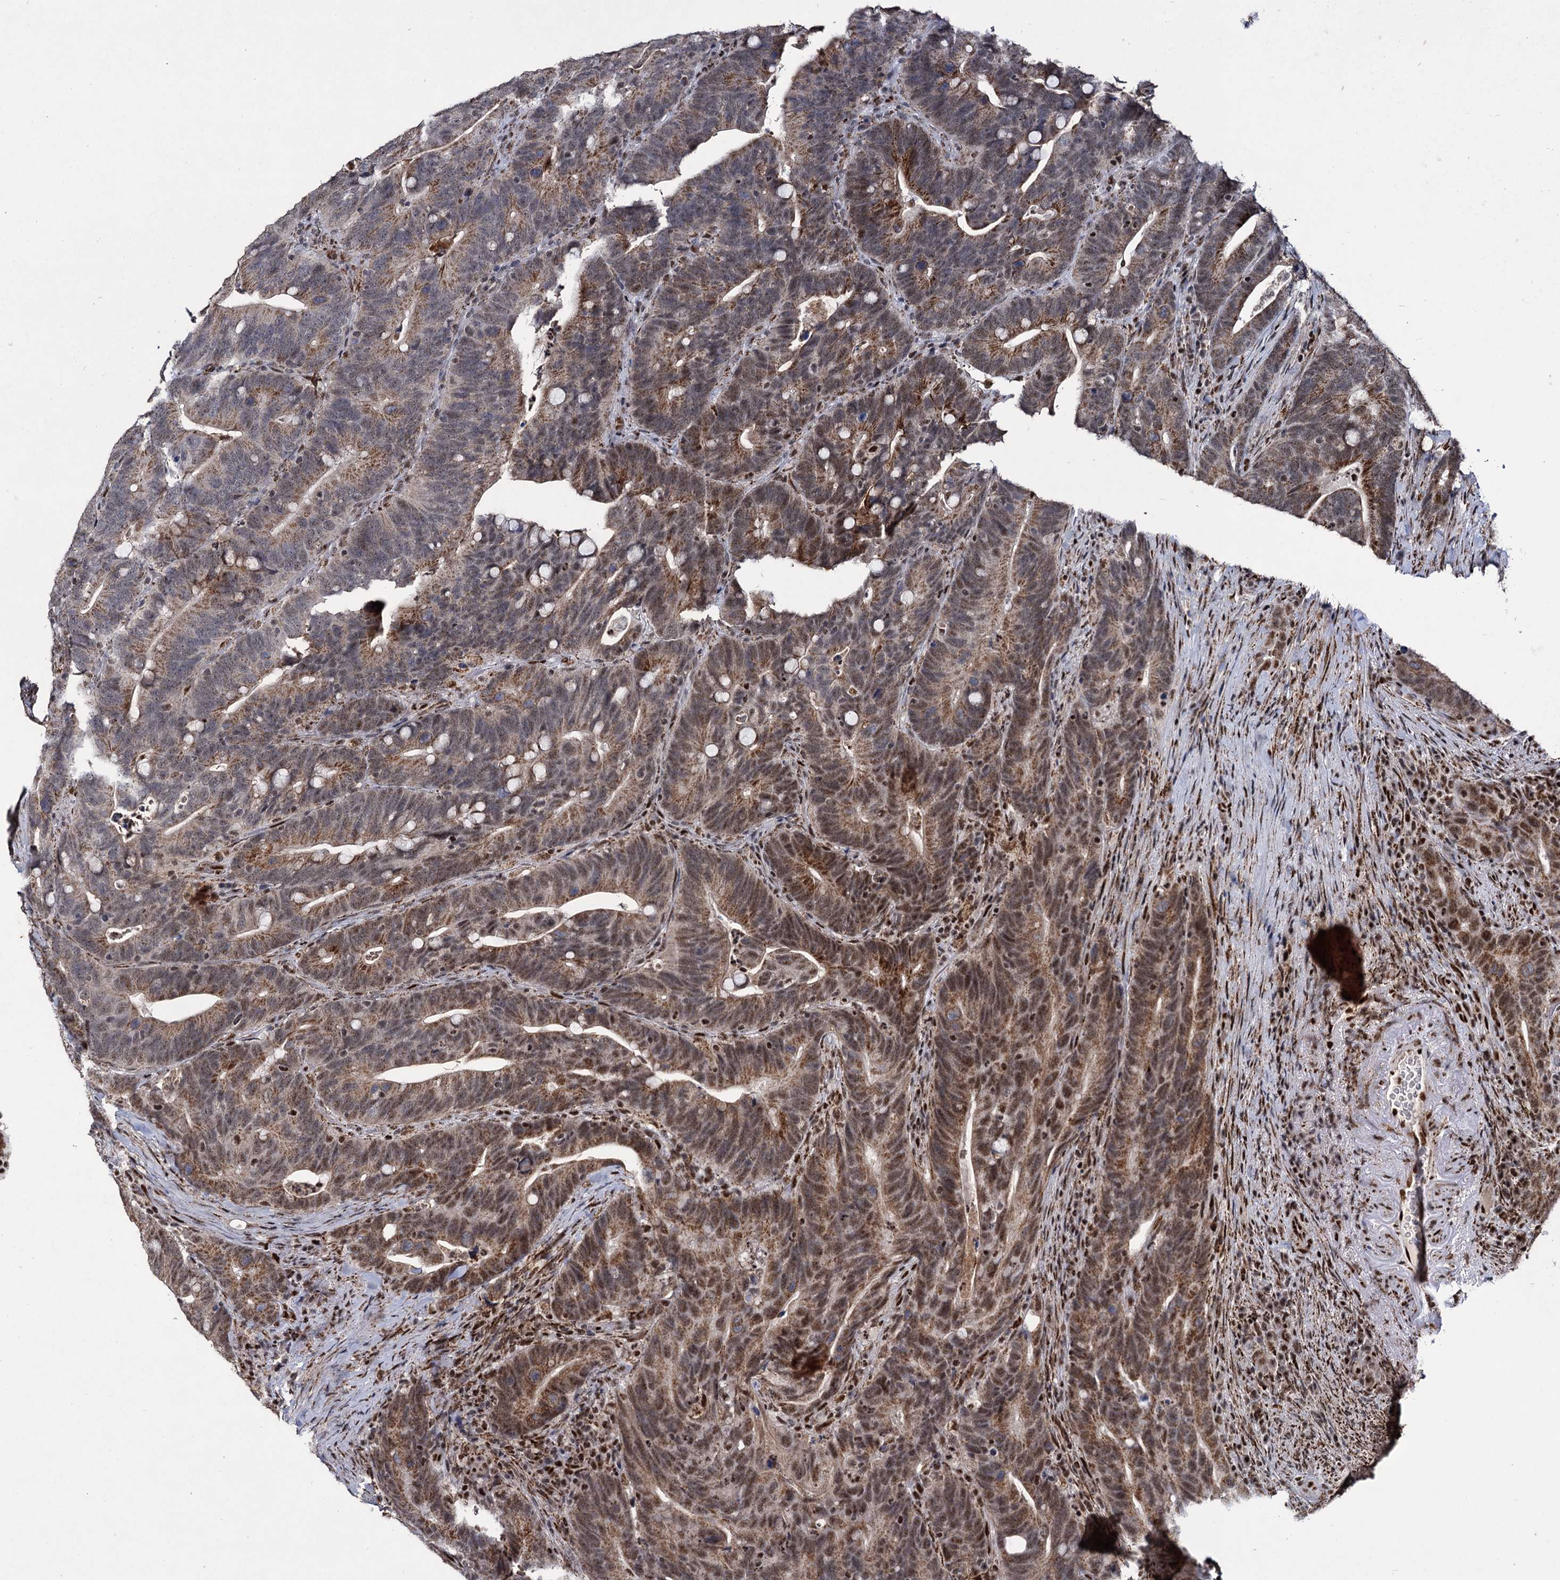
{"staining": {"intensity": "moderate", "quantity": ">75%", "location": "cytoplasmic/membranous,nuclear"}, "tissue": "colorectal cancer", "cell_type": "Tumor cells", "image_type": "cancer", "snomed": [{"axis": "morphology", "description": "Adenocarcinoma, NOS"}, {"axis": "topography", "description": "Colon"}], "caption": "Protein staining of adenocarcinoma (colorectal) tissue shows moderate cytoplasmic/membranous and nuclear expression in about >75% of tumor cells.", "gene": "RPUSD4", "patient": {"sex": "female", "age": 66}}